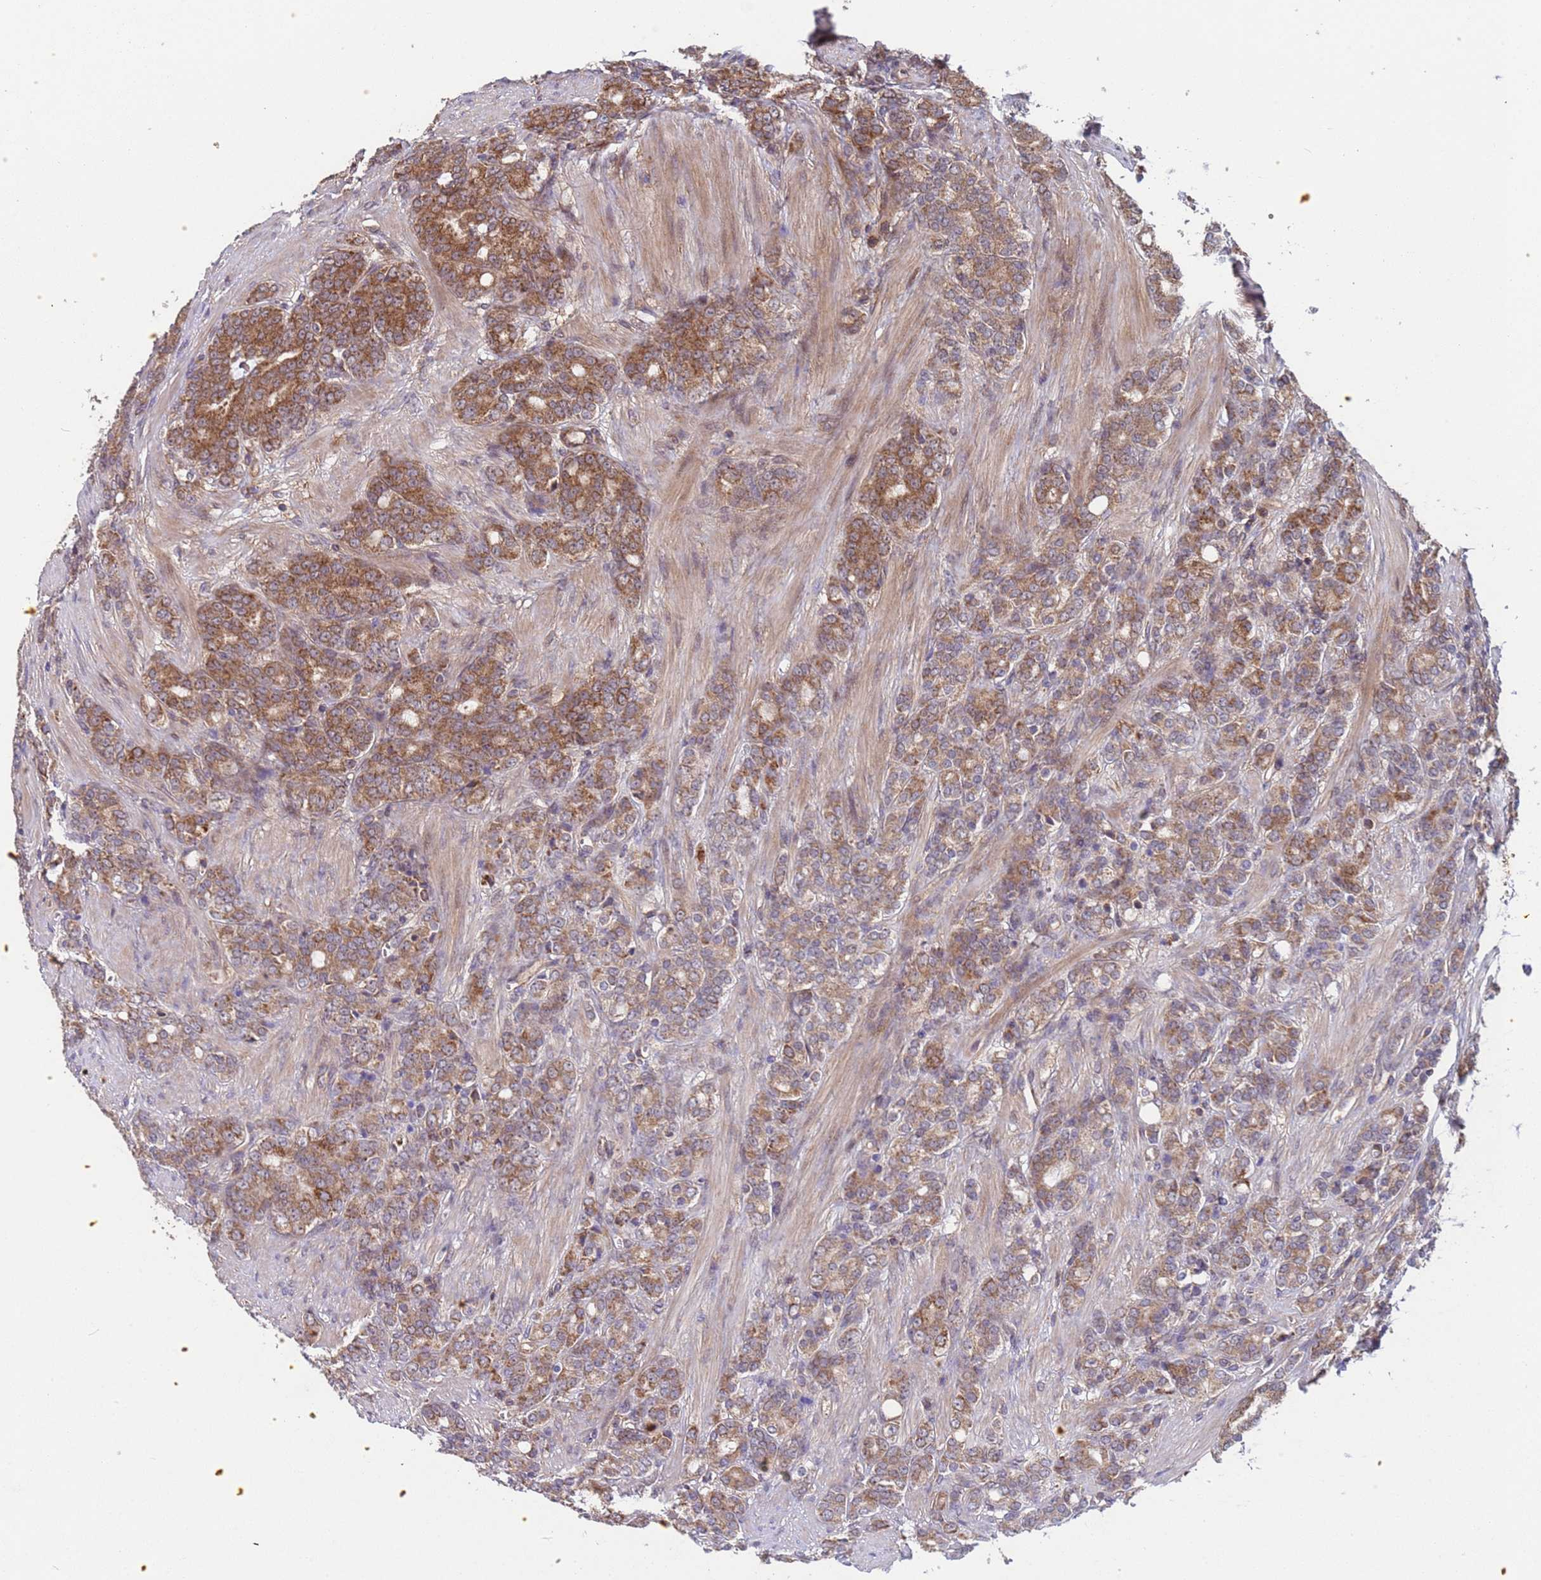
{"staining": {"intensity": "moderate", "quantity": ">75%", "location": "cytoplasmic/membranous"}, "tissue": "prostate cancer", "cell_type": "Tumor cells", "image_type": "cancer", "snomed": [{"axis": "morphology", "description": "Adenocarcinoma, High grade"}, {"axis": "topography", "description": "Prostate"}], "caption": "Immunohistochemical staining of human prostate cancer (high-grade adenocarcinoma) exhibits medium levels of moderate cytoplasmic/membranous staining in approximately >75% of tumor cells.", "gene": "ACAD8", "patient": {"sex": "male", "age": 62}}